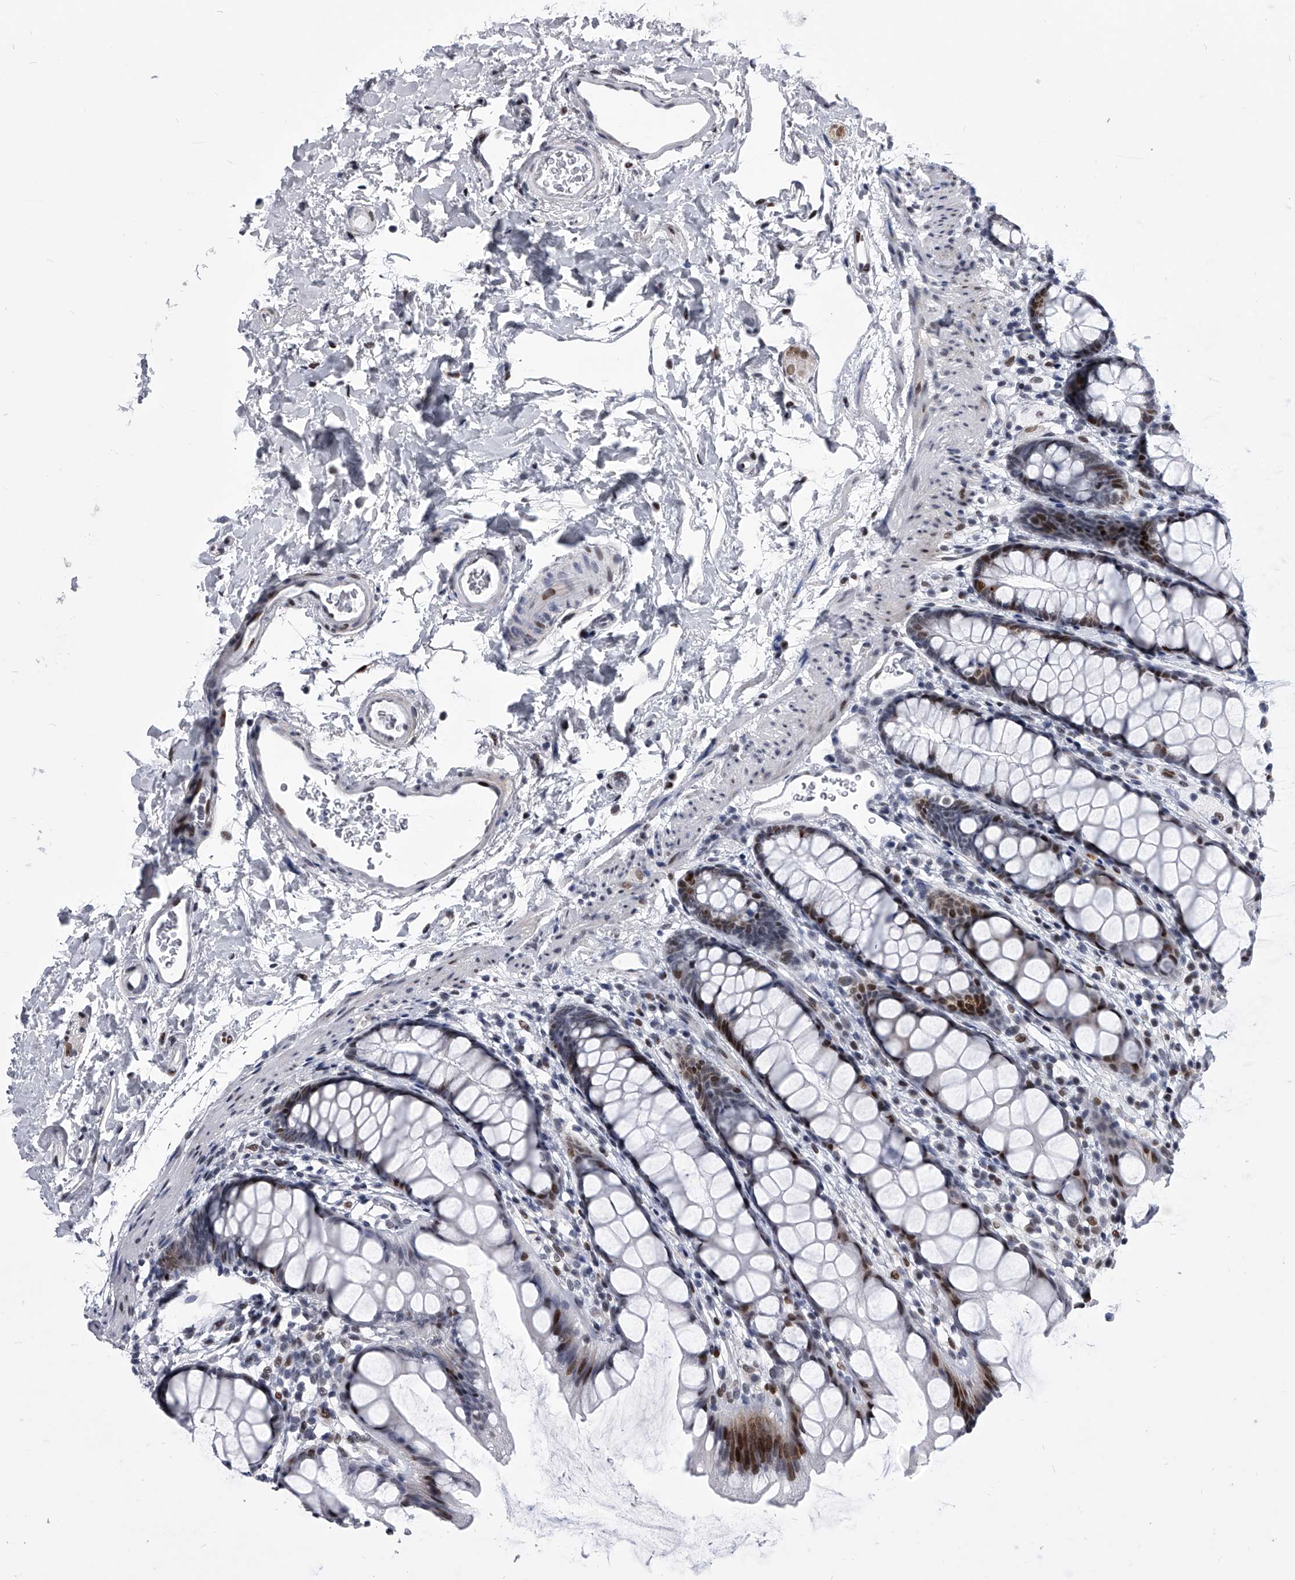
{"staining": {"intensity": "moderate", "quantity": "25%-75%", "location": "nuclear"}, "tissue": "rectum", "cell_type": "Glandular cells", "image_type": "normal", "snomed": [{"axis": "morphology", "description": "Normal tissue, NOS"}, {"axis": "topography", "description": "Rectum"}], "caption": "Glandular cells demonstrate medium levels of moderate nuclear staining in approximately 25%-75% of cells in unremarkable human rectum. (DAB IHC with brightfield microscopy, high magnification).", "gene": "CMTR1", "patient": {"sex": "female", "age": 65}}